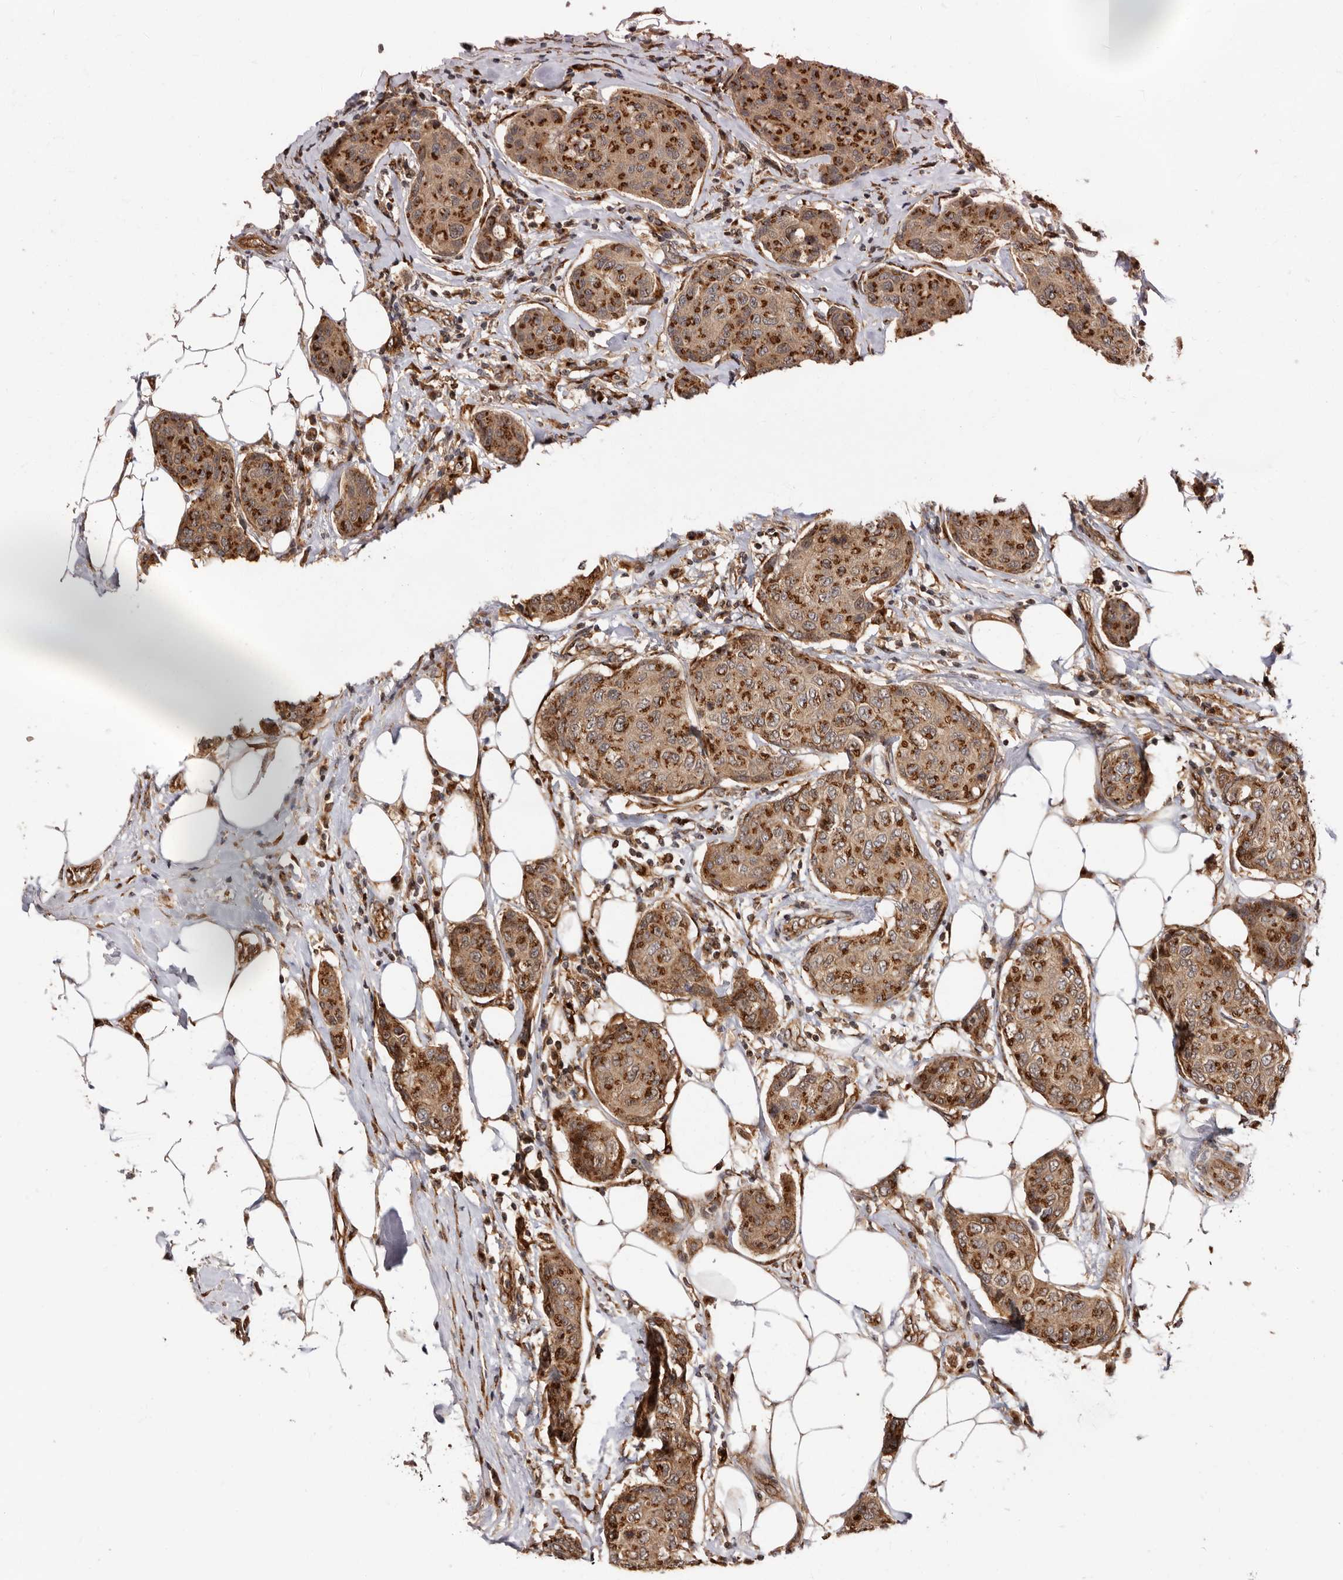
{"staining": {"intensity": "strong", "quantity": ">75%", "location": "cytoplasmic/membranous"}, "tissue": "breast cancer", "cell_type": "Tumor cells", "image_type": "cancer", "snomed": [{"axis": "morphology", "description": "Duct carcinoma"}, {"axis": "topography", "description": "Breast"}], "caption": "Immunohistochemistry (DAB) staining of human breast invasive ductal carcinoma exhibits strong cytoplasmic/membranous protein expression in about >75% of tumor cells.", "gene": "GPR27", "patient": {"sex": "female", "age": 80}}